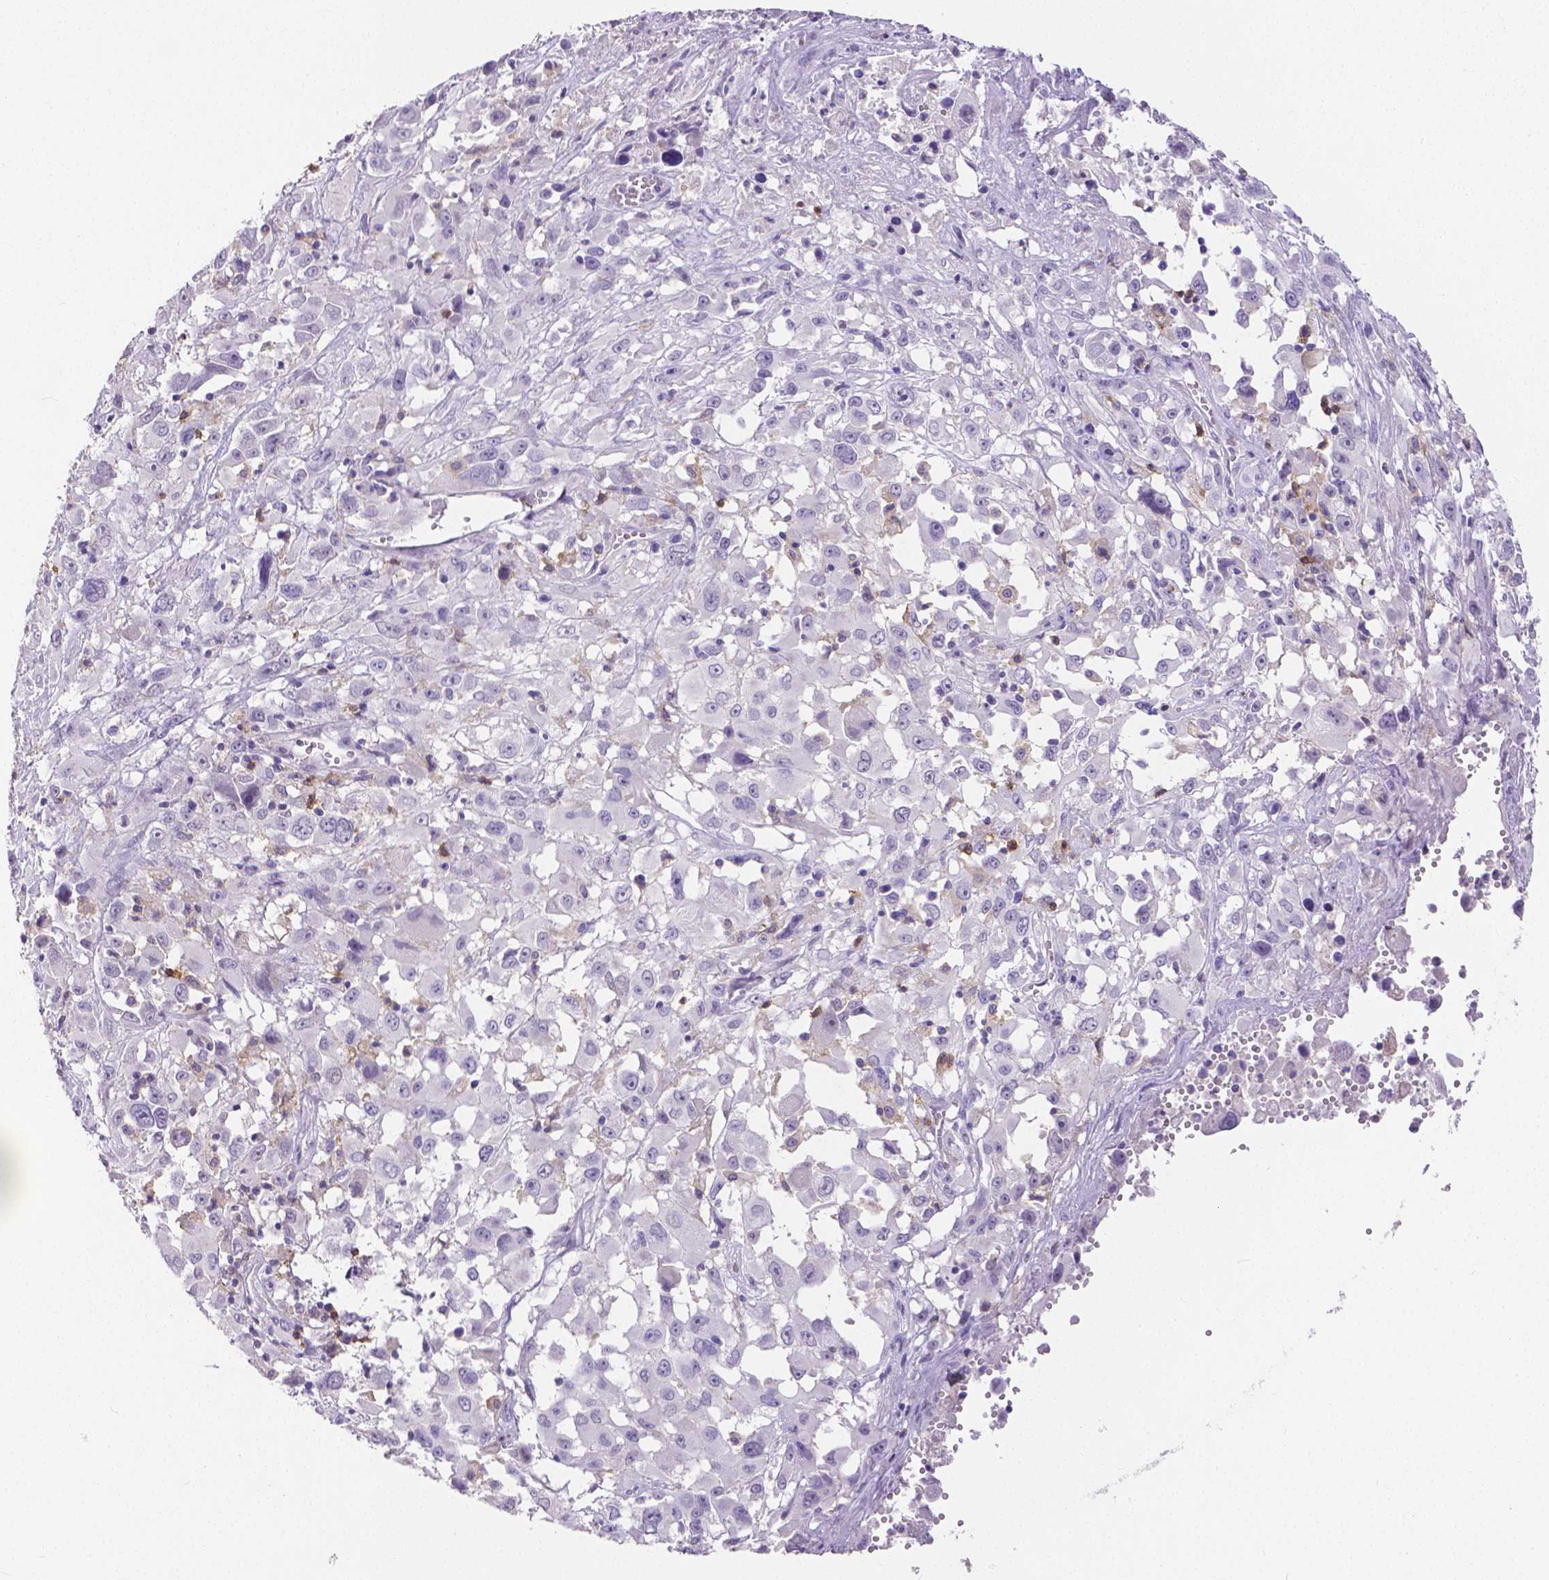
{"staining": {"intensity": "negative", "quantity": "none", "location": "none"}, "tissue": "melanoma", "cell_type": "Tumor cells", "image_type": "cancer", "snomed": [{"axis": "morphology", "description": "Malignant melanoma, Metastatic site"}, {"axis": "topography", "description": "Soft tissue"}], "caption": "Immunohistochemistry (IHC) image of human malignant melanoma (metastatic site) stained for a protein (brown), which reveals no positivity in tumor cells. Brightfield microscopy of immunohistochemistry stained with DAB (3,3'-diaminobenzidine) (brown) and hematoxylin (blue), captured at high magnification.", "gene": "CD4", "patient": {"sex": "male", "age": 50}}